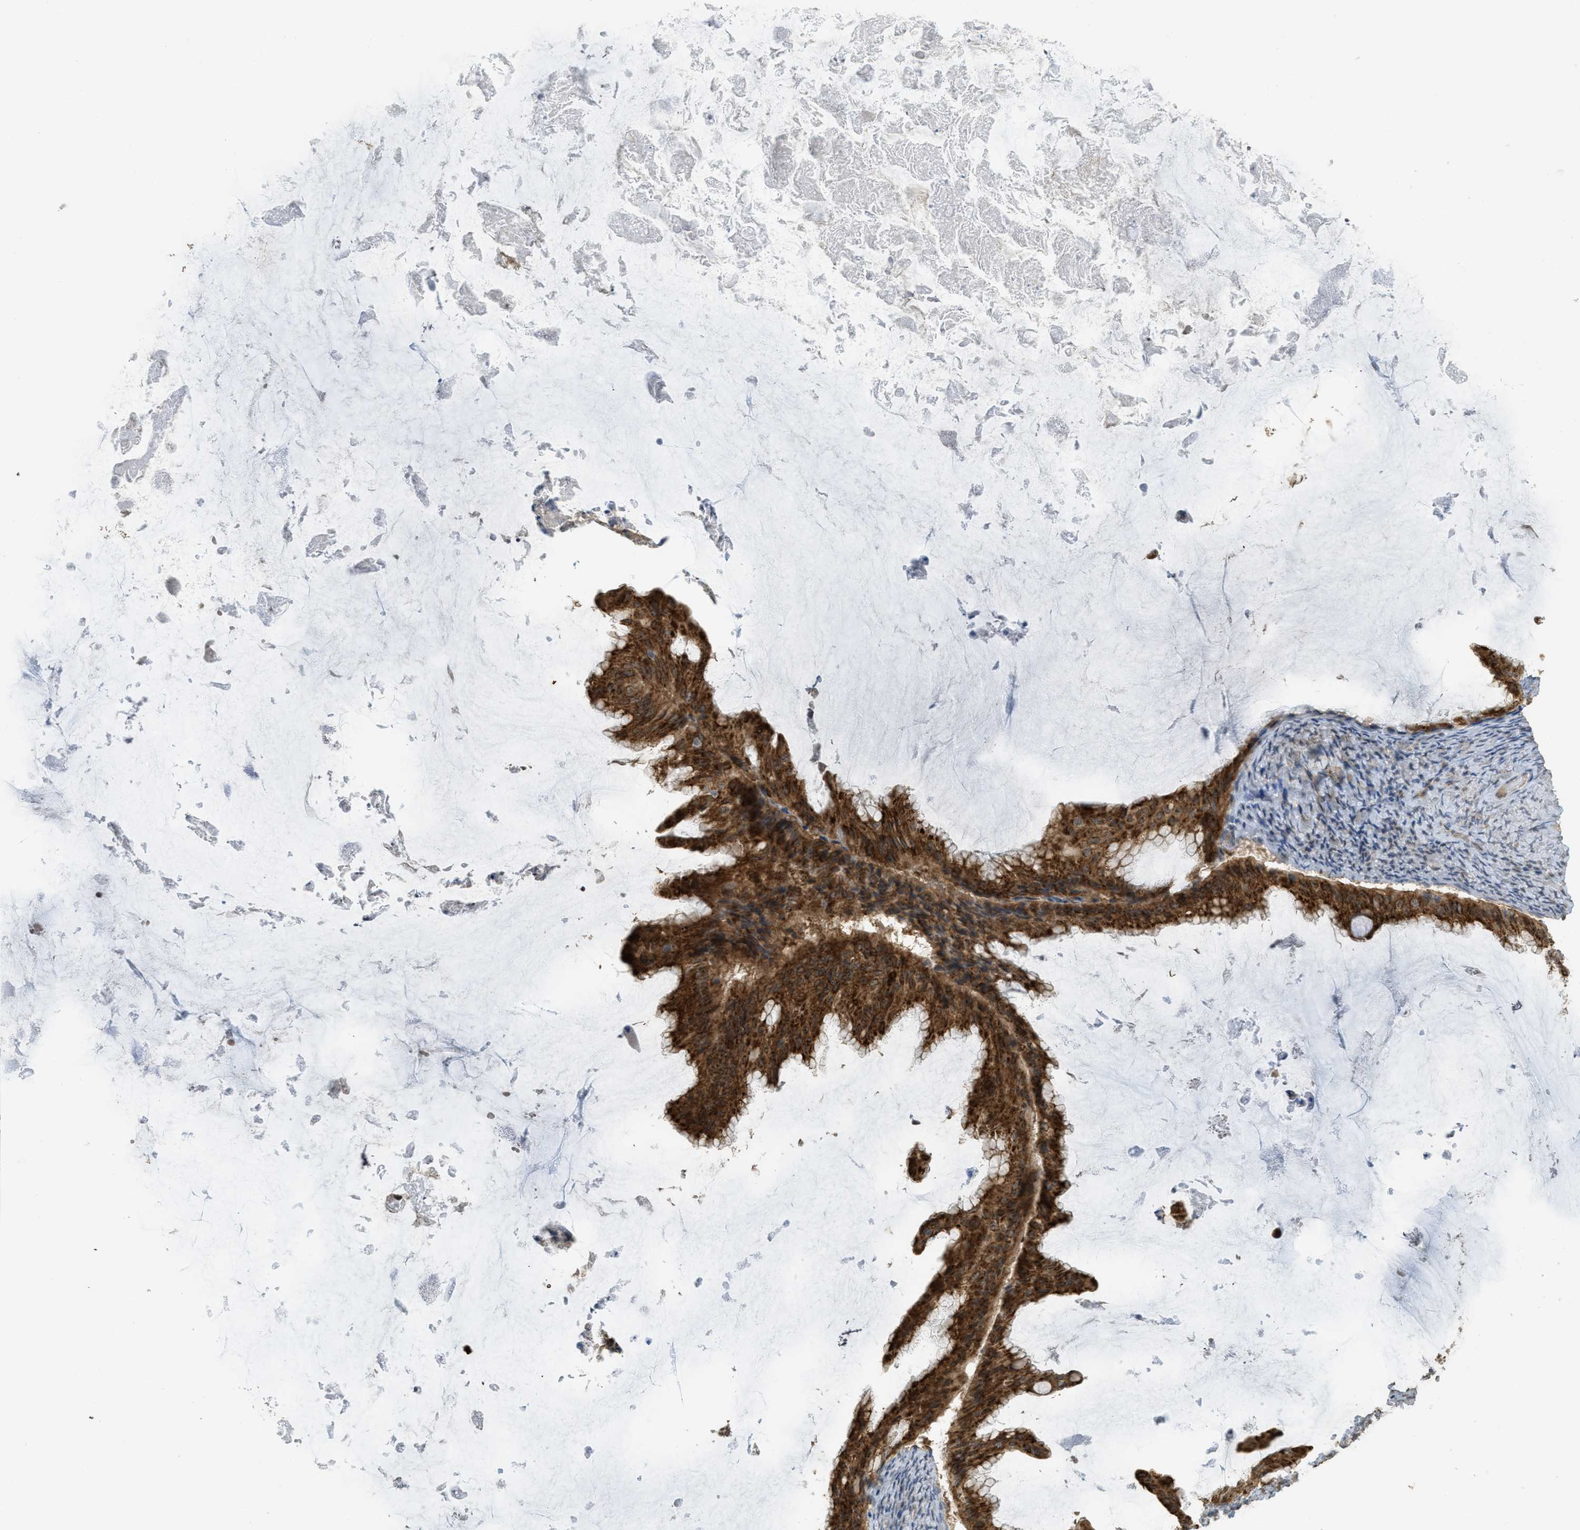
{"staining": {"intensity": "strong", "quantity": ">75%", "location": "cytoplasmic/membranous"}, "tissue": "ovarian cancer", "cell_type": "Tumor cells", "image_type": "cancer", "snomed": [{"axis": "morphology", "description": "Cystadenocarcinoma, mucinous, NOS"}, {"axis": "topography", "description": "Ovary"}], "caption": "Ovarian cancer (mucinous cystadenocarcinoma) stained for a protein (brown) exhibits strong cytoplasmic/membranous positive positivity in about >75% of tumor cells.", "gene": "IGF2BP2", "patient": {"sex": "female", "age": 61}}